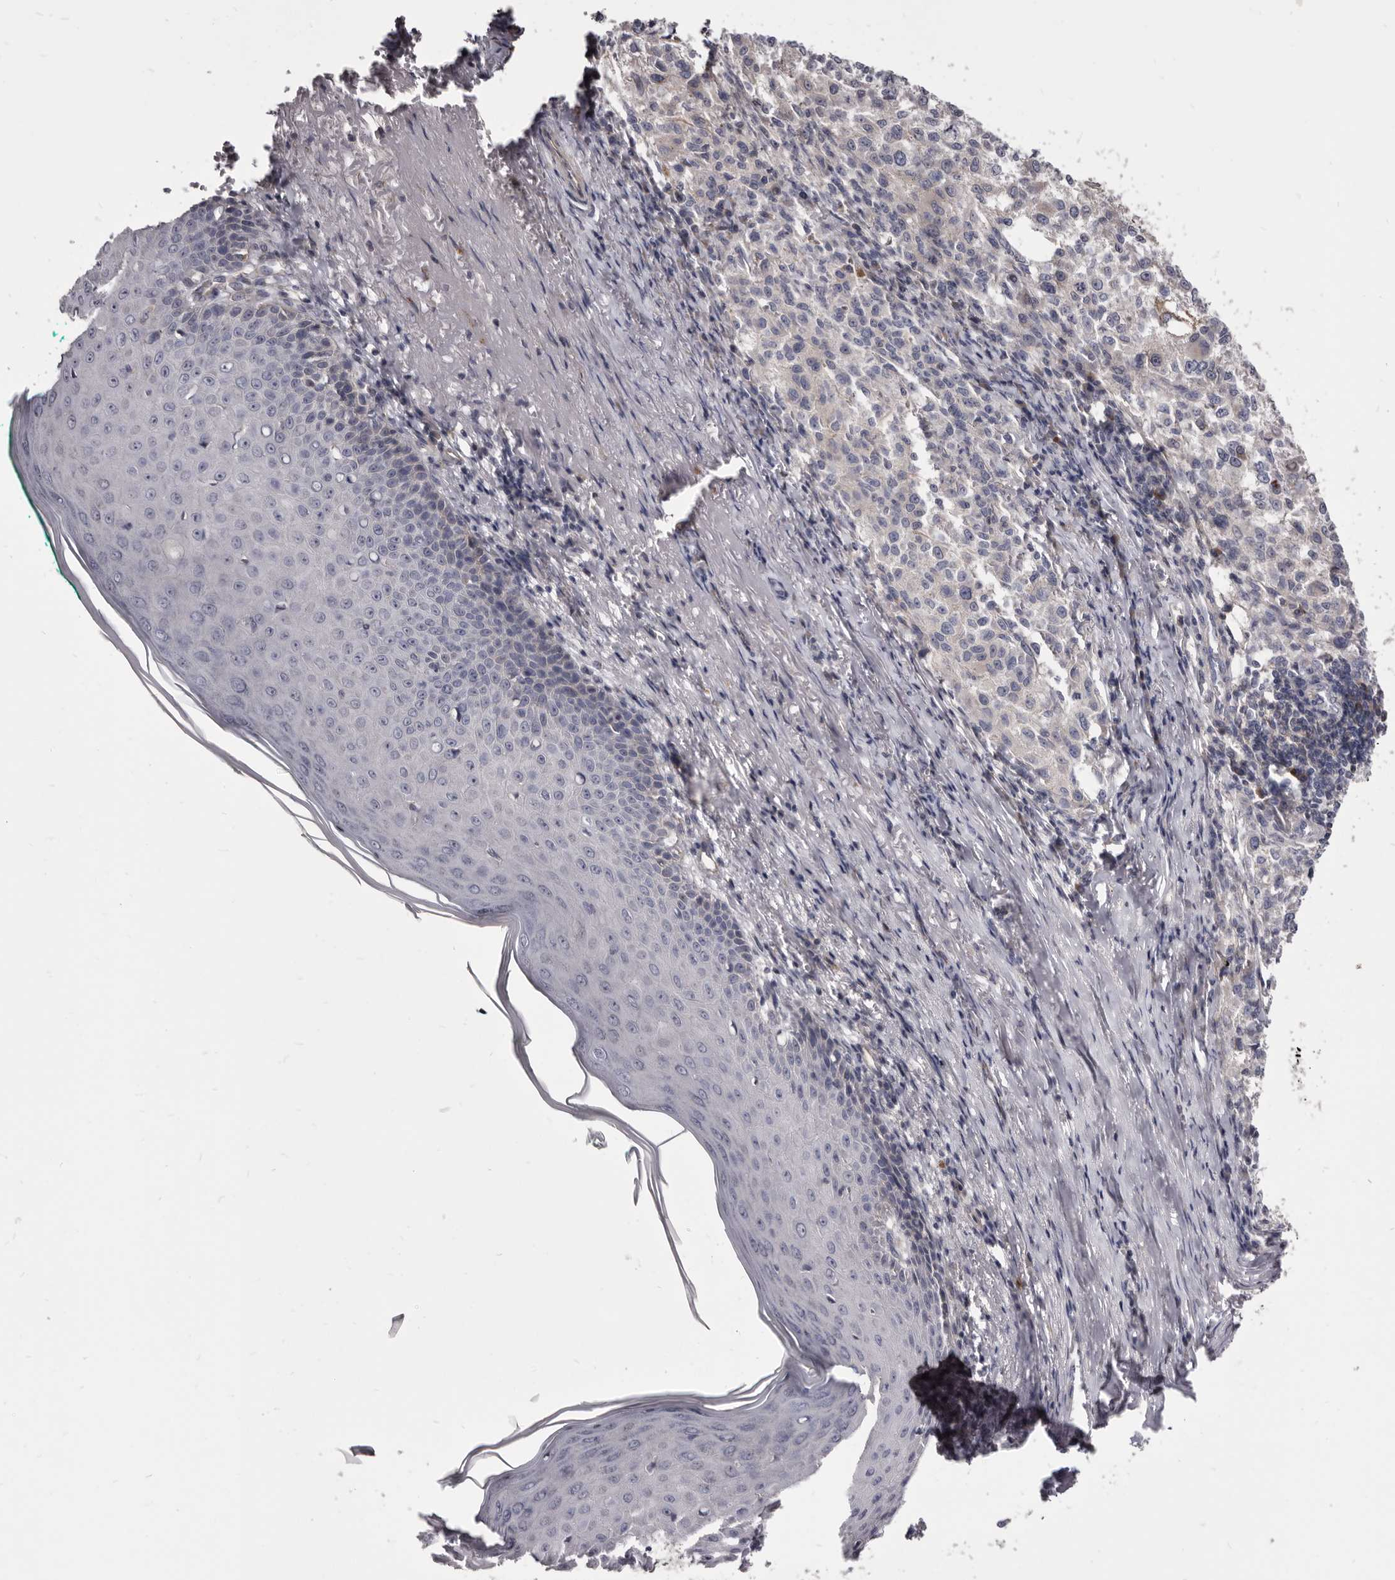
{"staining": {"intensity": "negative", "quantity": "none", "location": "none"}, "tissue": "melanoma", "cell_type": "Tumor cells", "image_type": "cancer", "snomed": [{"axis": "morphology", "description": "Necrosis, NOS"}, {"axis": "morphology", "description": "Malignant melanoma, NOS"}, {"axis": "topography", "description": "Skin"}], "caption": "Tumor cells show no significant positivity in malignant melanoma. (Stains: DAB immunohistochemistry with hematoxylin counter stain, Microscopy: brightfield microscopy at high magnification).", "gene": "FAS", "patient": {"sex": "female", "age": 87}}